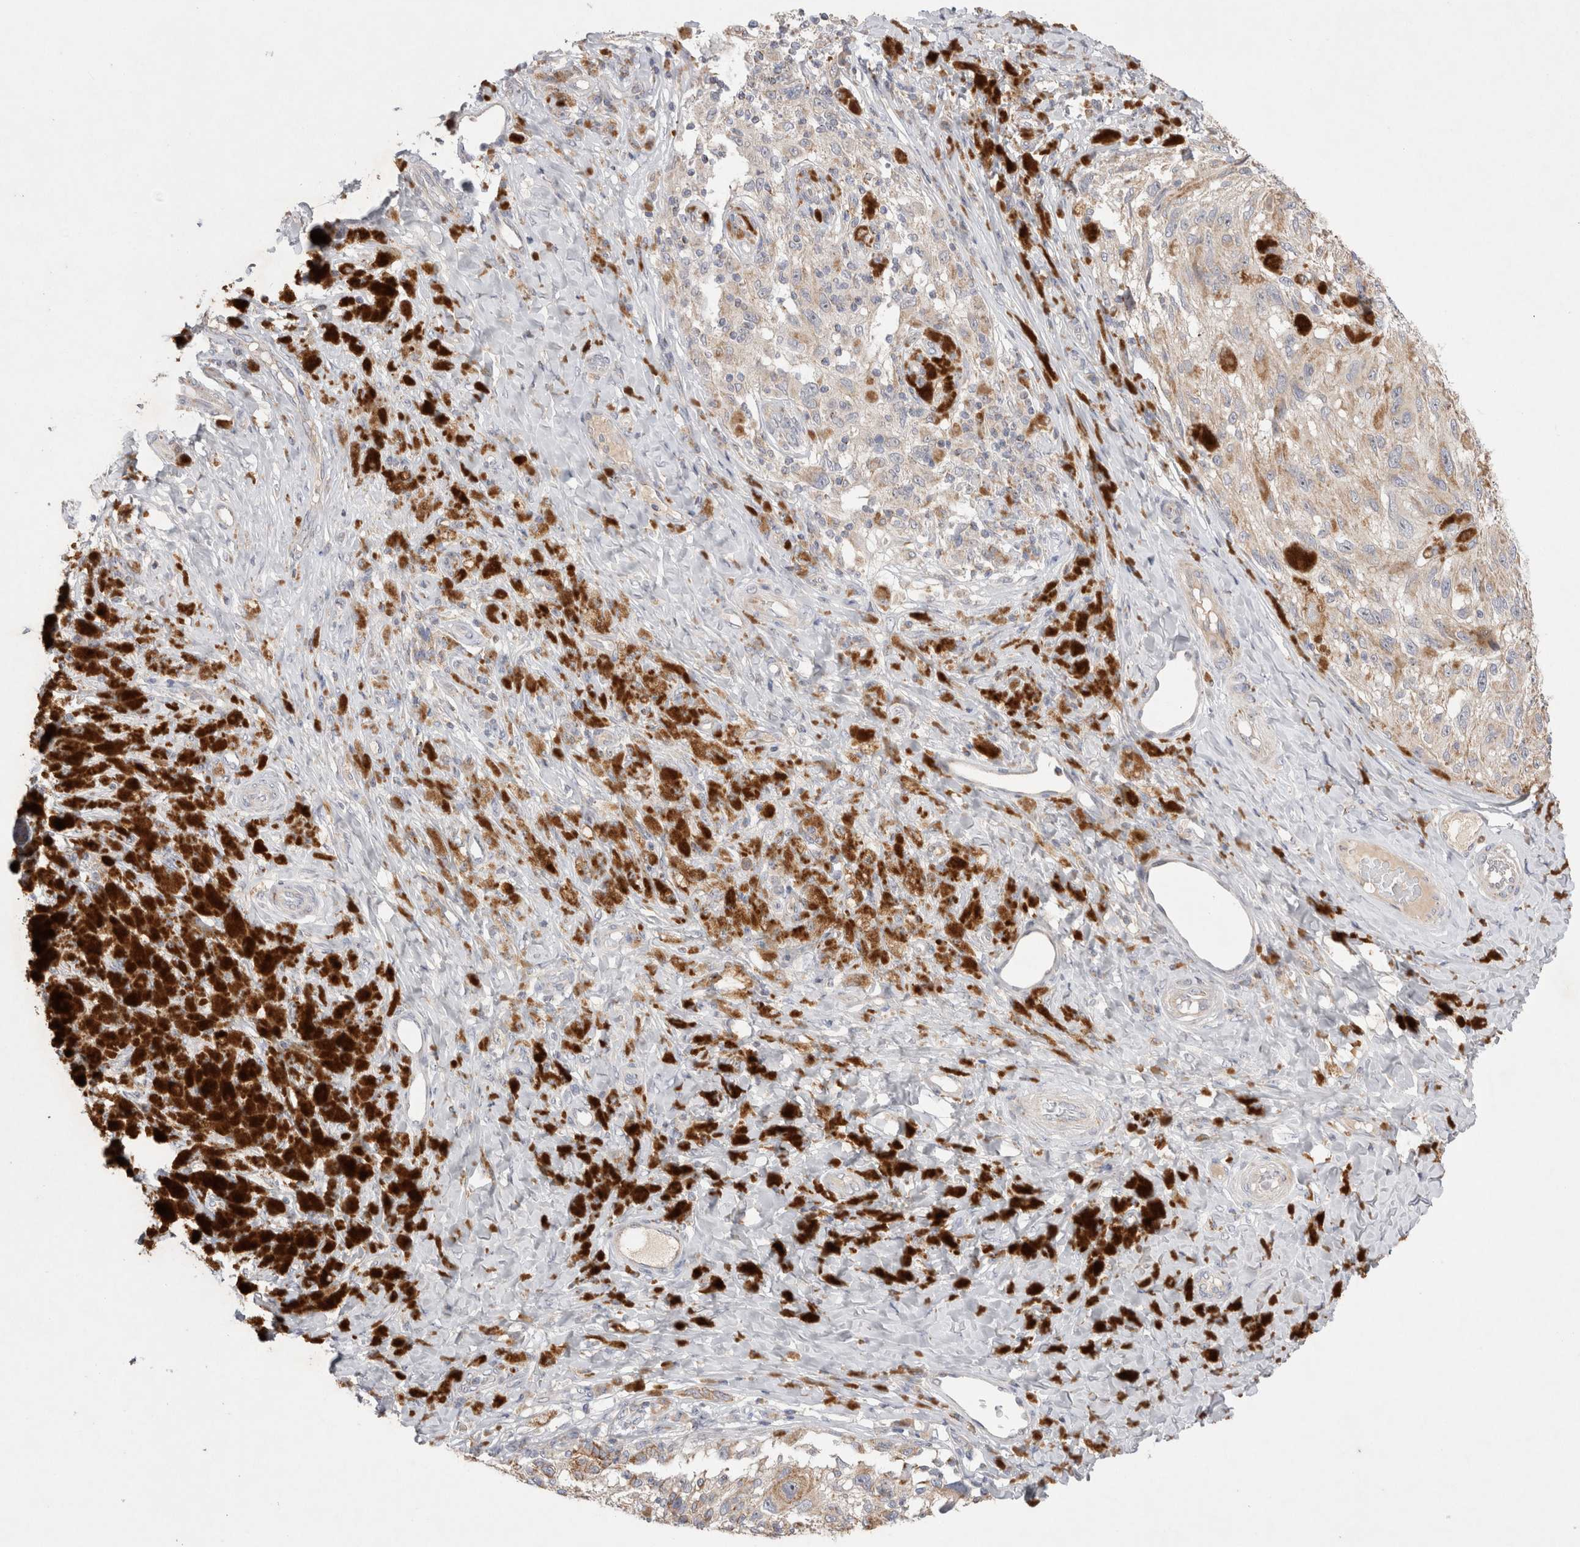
{"staining": {"intensity": "moderate", "quantity": ">75%", "location": "cytoplasmic/membranous"}, "tissue": "melanoma", "cell_type": "Tumor cells", "image_type": "cancer", "snomed": [{"axis": "morphology", "description": "Malignant melanoma, NOS"}, {"axis": "topography", "description": "Skin"}], "caption": "Immunohistochemical staining of human melanoma reveals medium levels of moderate cytoplasmic/membranous protein expression in approximately >75% of tumor cells.", "gene": "CHADL", "patient": {"sex": "female", "age": 73}}